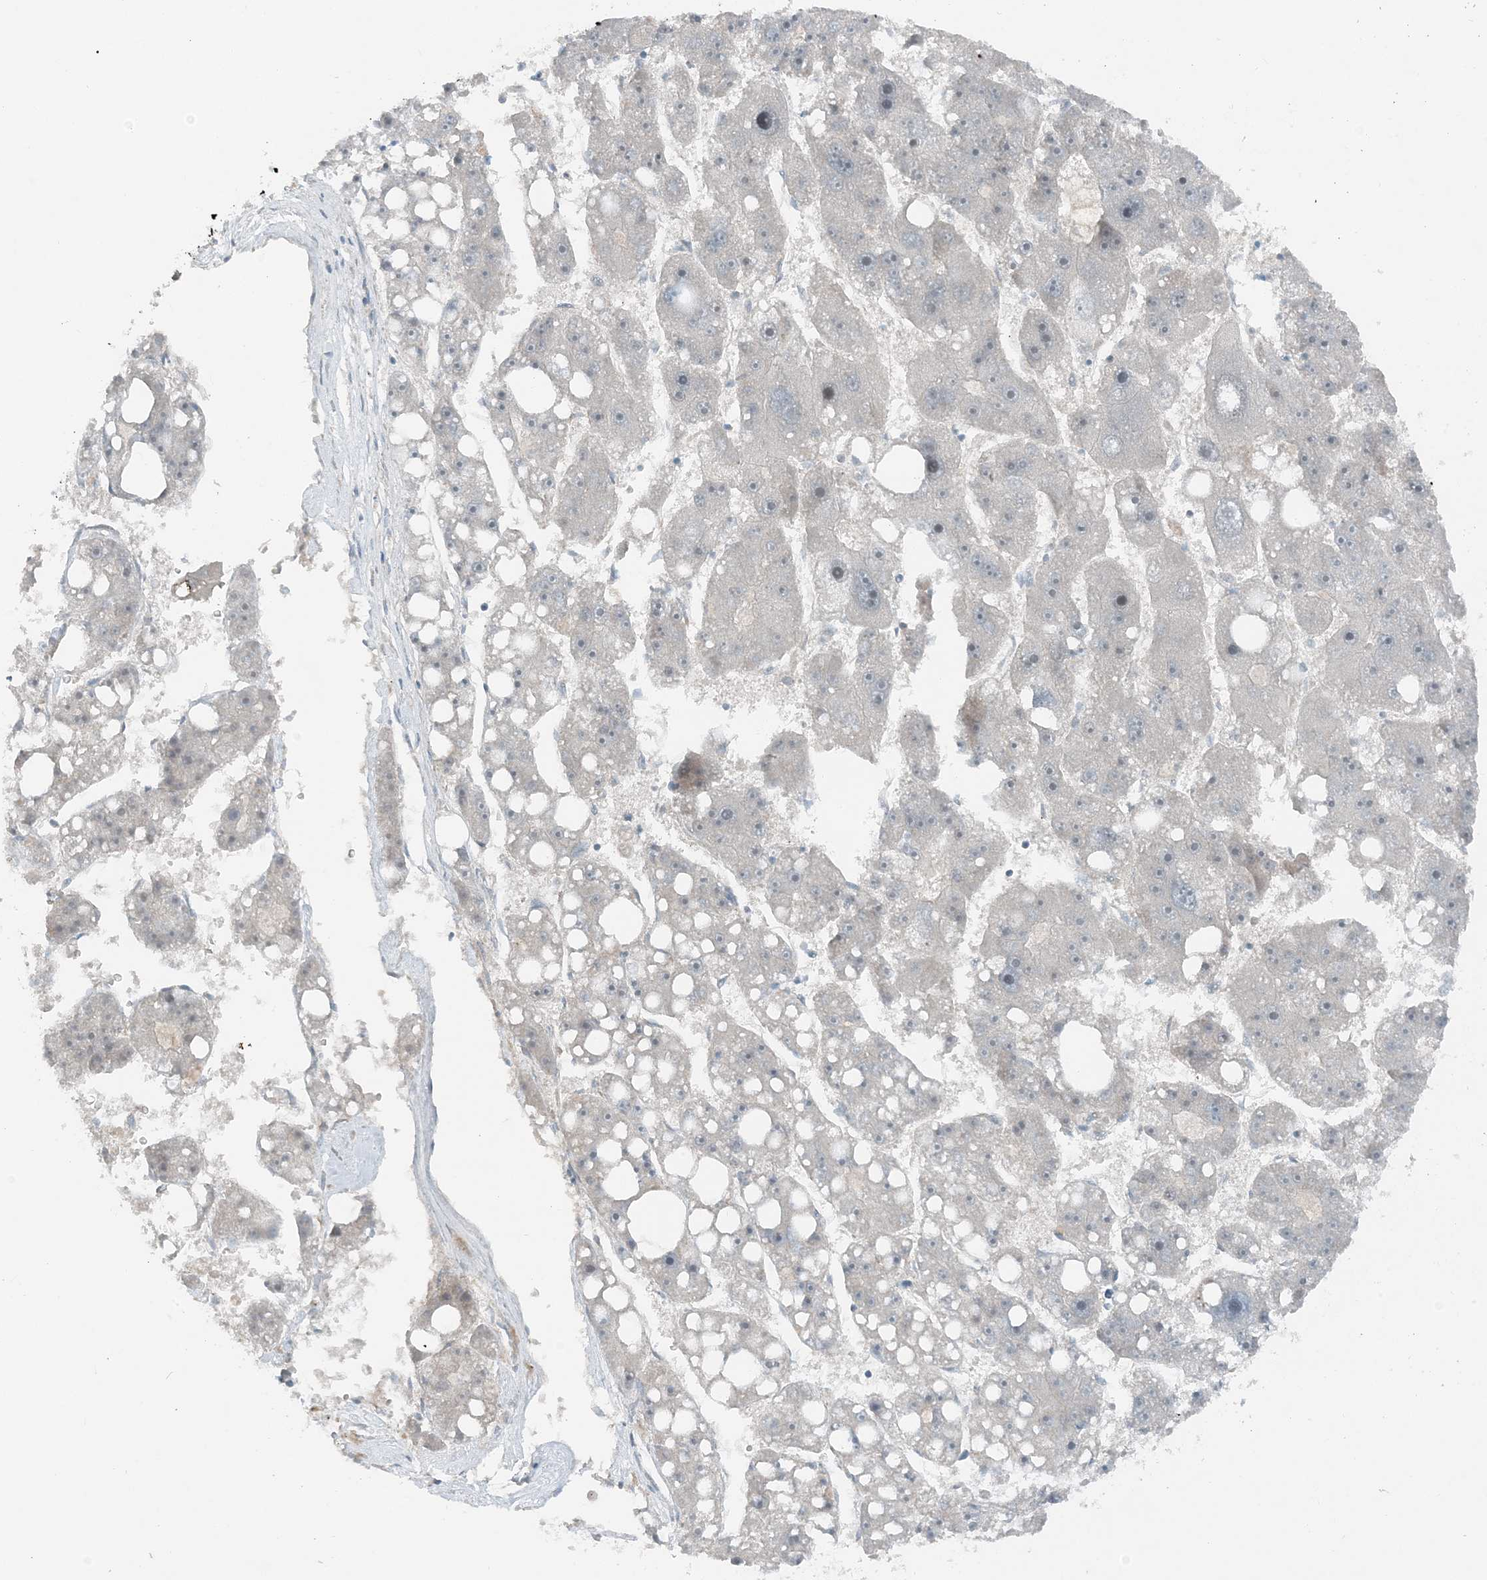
{"staining": {"intensity": "negative", "quantity": "none", "location": "none"}, "tissue": "liver cancer", "cell_type": "Tumor cells", "image_type": "cancer", "snomed": [{"axis": "morphology", "description": "Carcinoma, Hepatocellular, NOS"}, {"axis": "topography", "description": "Liver"}], "caption": "Protein analysis of liver cancer exhibits no significant expression in tumor cells.", "gene": "MITD1", "patient": {"sex": "female", "age": 61}}